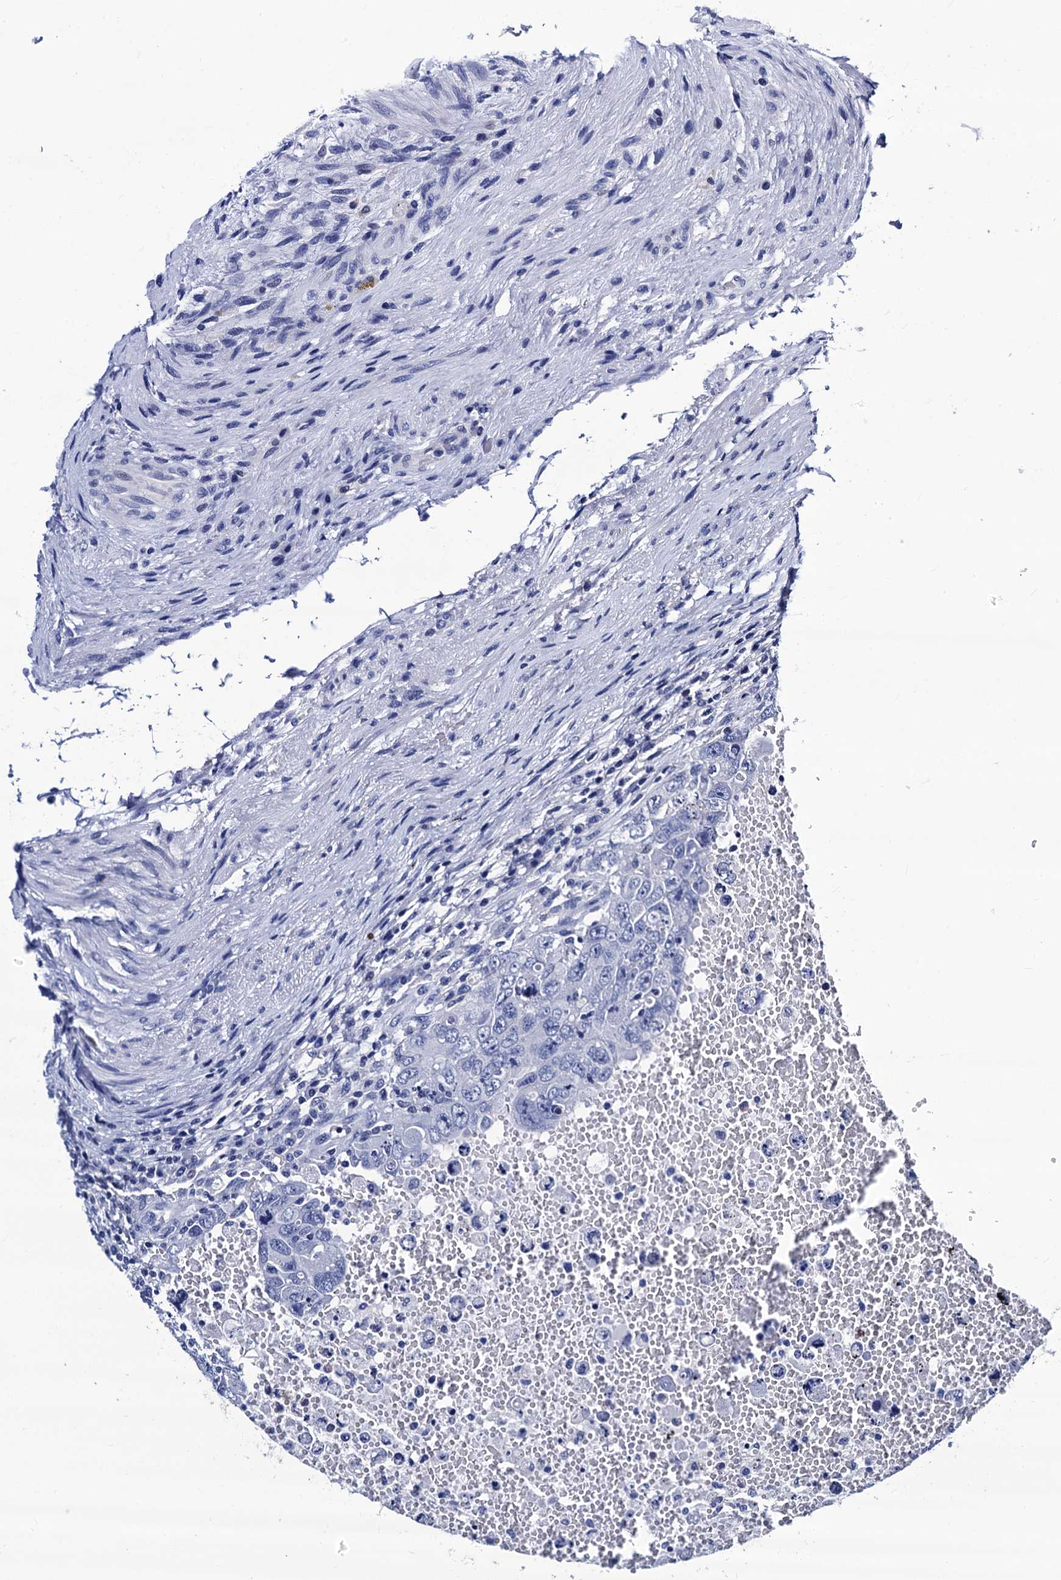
{"staining": {"intensity": "negative", "quantity": "none", "location": "none"}, "tissue": "testis cancer", "cell_type": "Tumor cells", "image_type": "cancer", "snomed": [{"axis": "morphology", "description": "Carcinoma, Embryonal, NOS"}, {"axis": "topography", "description": "Testis"}], "caption": "Human testis cancer stained for a protein using IHC reveals no expression in tumor cells.", "gene": "LRRC30", "patient": {"sex": "male", "age": 26}}